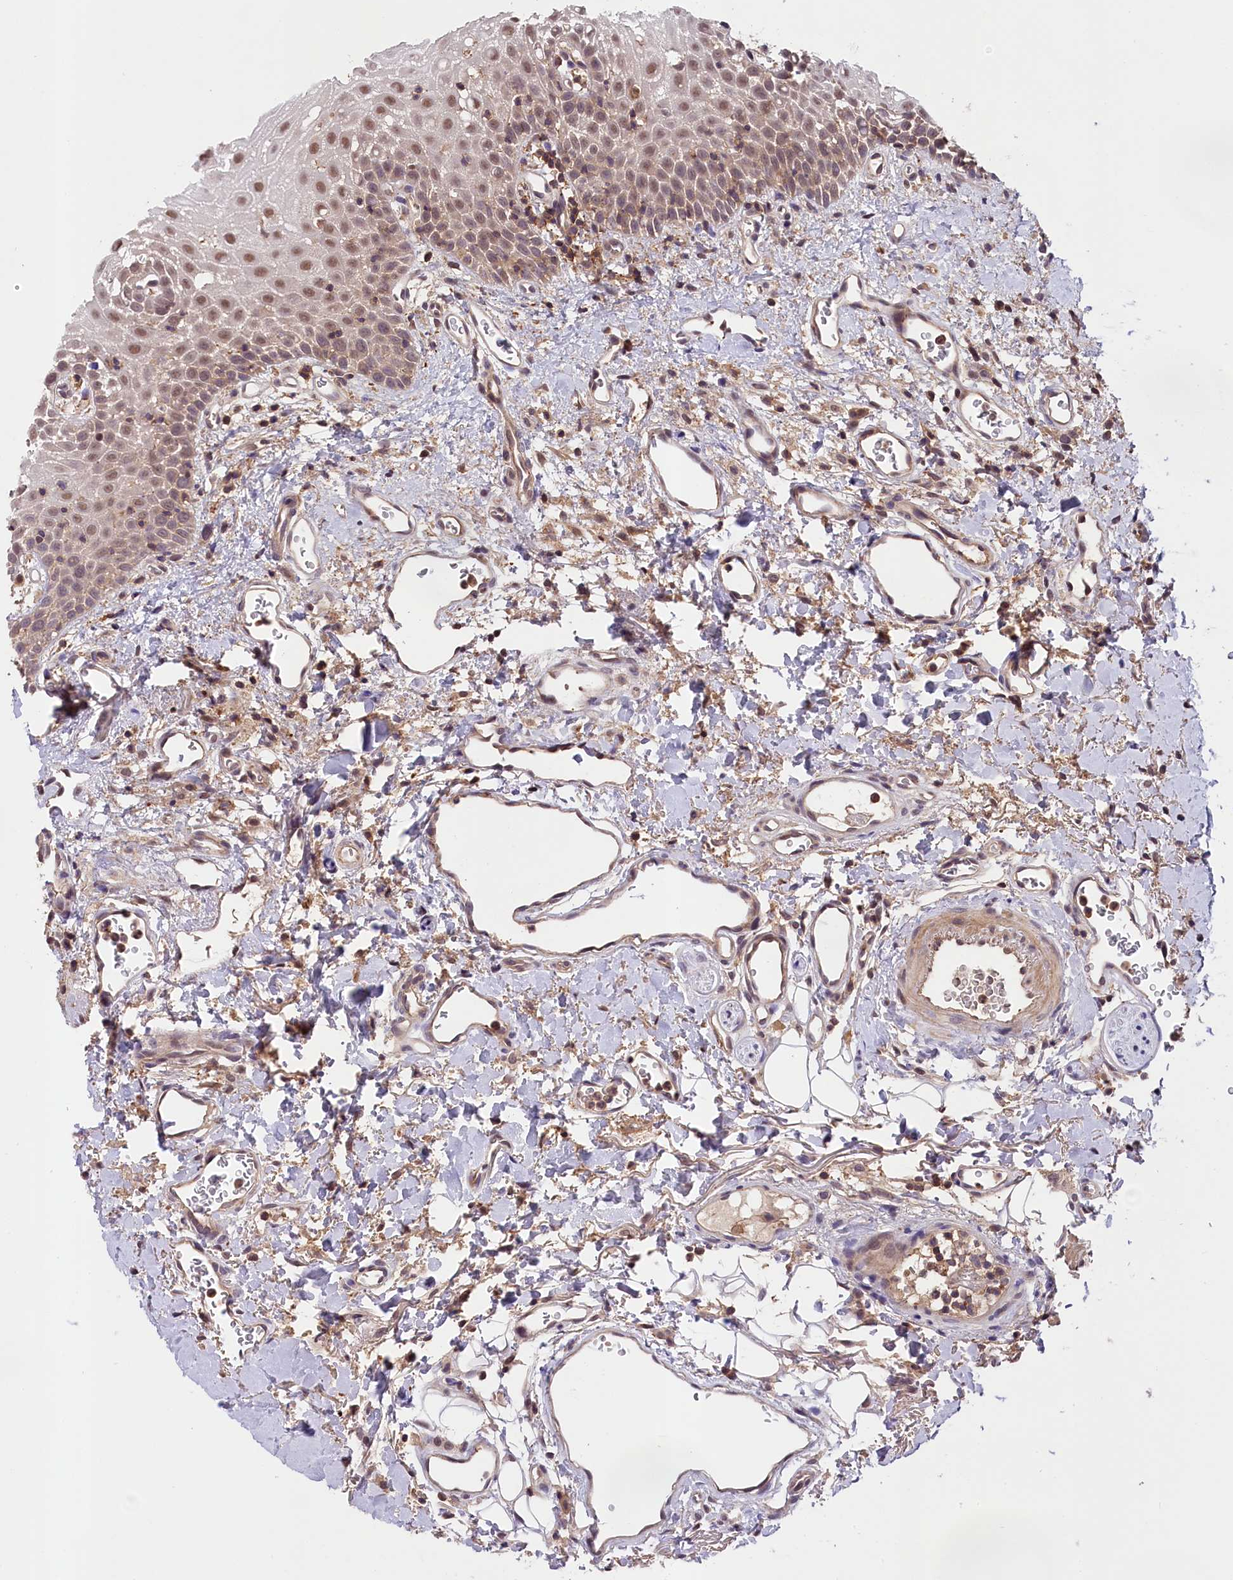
{"staining": {"intensity": "moderate", "quantity": "<25%", "location": "nuclear"}, "tissue": "oral mucosa", "cell_type": "Squamous epithelial cells", "image_type": "normal", "snomed": [{"axis": "morphology", "description": "Normal tissue, NOS"}, {"axis": "topography", "description": "Oral tissue"}], "caption": "IHC of benign oral mucosa displays low levels of moderate nuclear staining in approximately <25% of squamous epithelial cells.", "gene": "SKIDA1", "patient": {"sex": "female", "age": 70}}